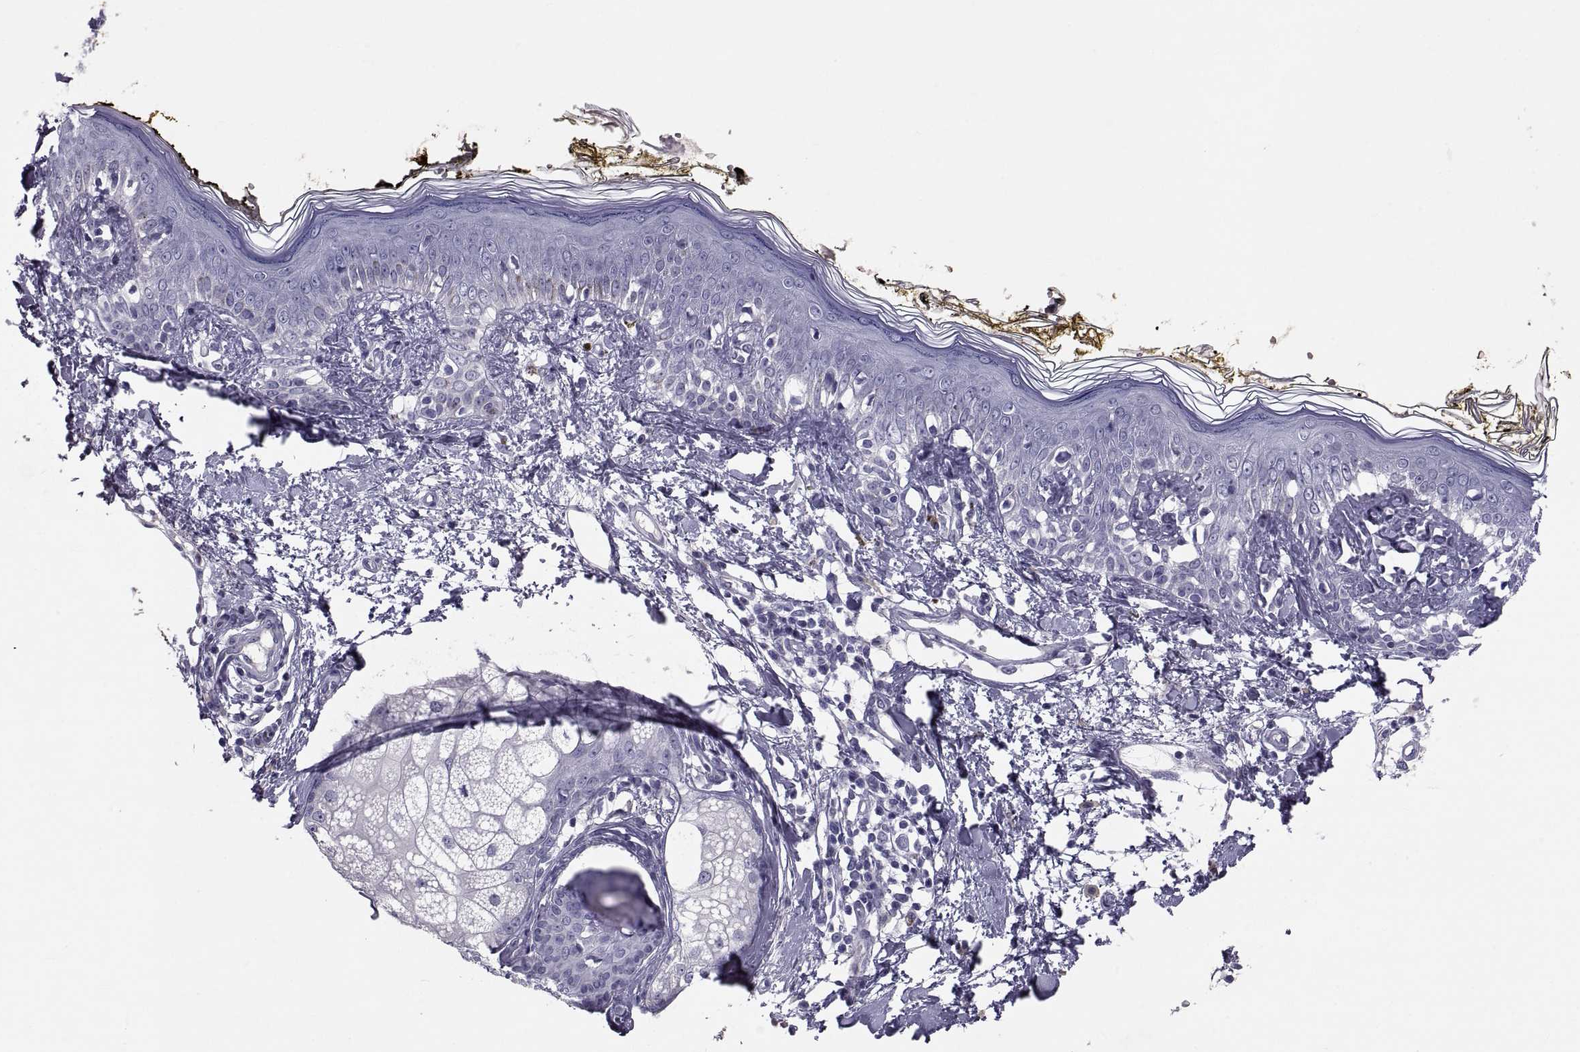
{"staining": {"intensity": "negative", "quantity": "none", "location": "none"}, "tissue": "skin", "cell_type": "Fibroblasts", "image_type": "normal", "snomed": [{"axis": "morphology", "description": "Normal tissue, NOS"}, {"axis": "topography", "description": "Skin"}], "caption": "DAB (3,3'-diaminobenzidine) immunohistochemical staining of unremarkable skin demonstrates no significant positivity in fibroblasts. (DAB (3,3'-diaminobenzidine) immunohistochemistry, high magnification).", "gene": "PDZRN4", "patient": {"sex": "male", "age": 76}}